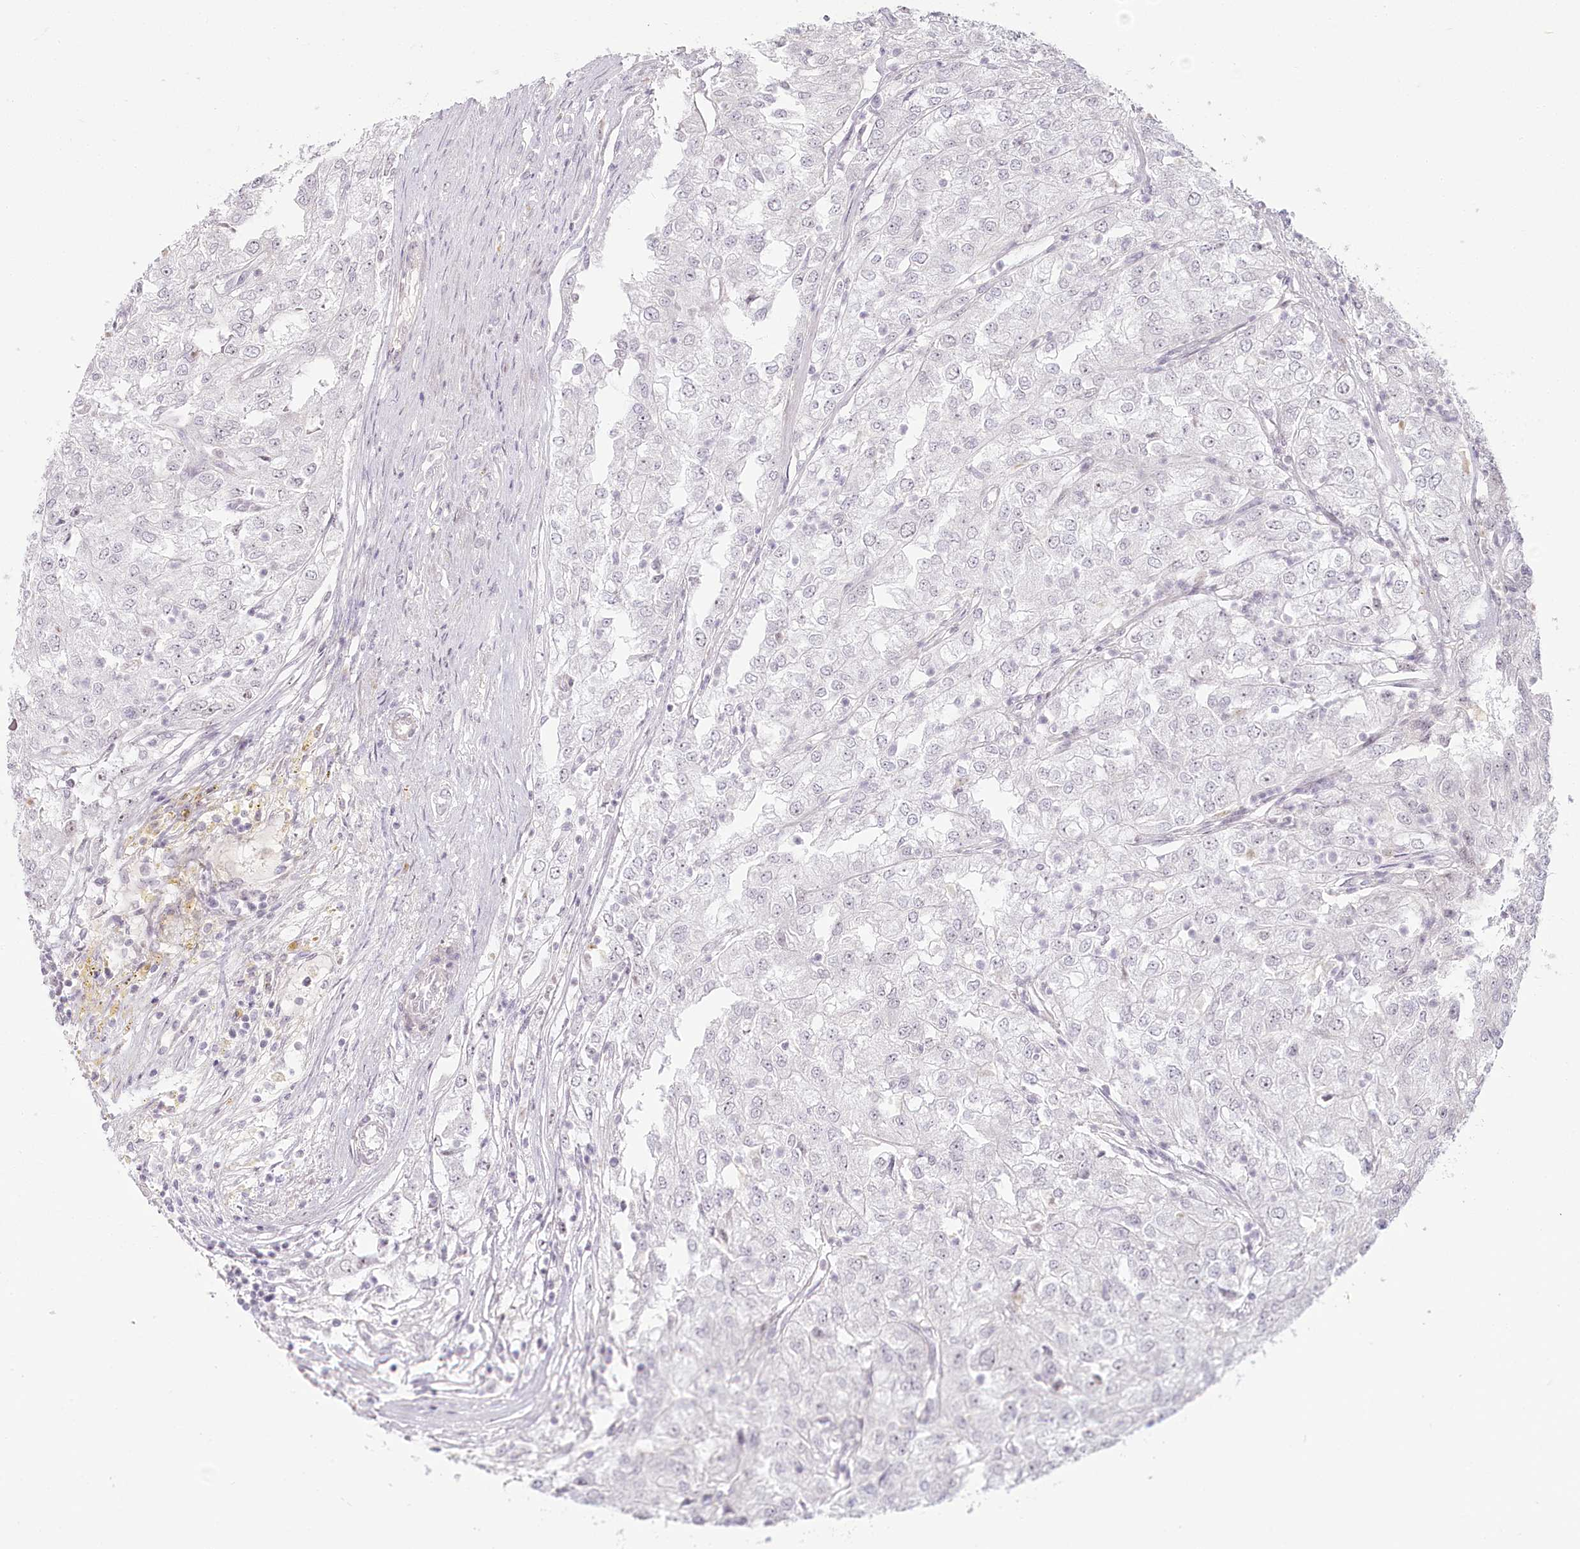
{"staining": {"intensity": "negative", "quantity": "none", "location": "none"}, "tissue": "renal cancer", "cell_type": "Tumor cells", "image_type": "cancer", "snomed": [{"axis": "morphology", "description": "Adenocarcinoma, NOS"}, {"axis": "topography", "description": "Kidney"}], "caption": "Human renal cancer stained for a protein using IHC displays no staining in tumor cells.", "gene": "EXOSC7", "patient": {"sex": "female", "age": 54}}